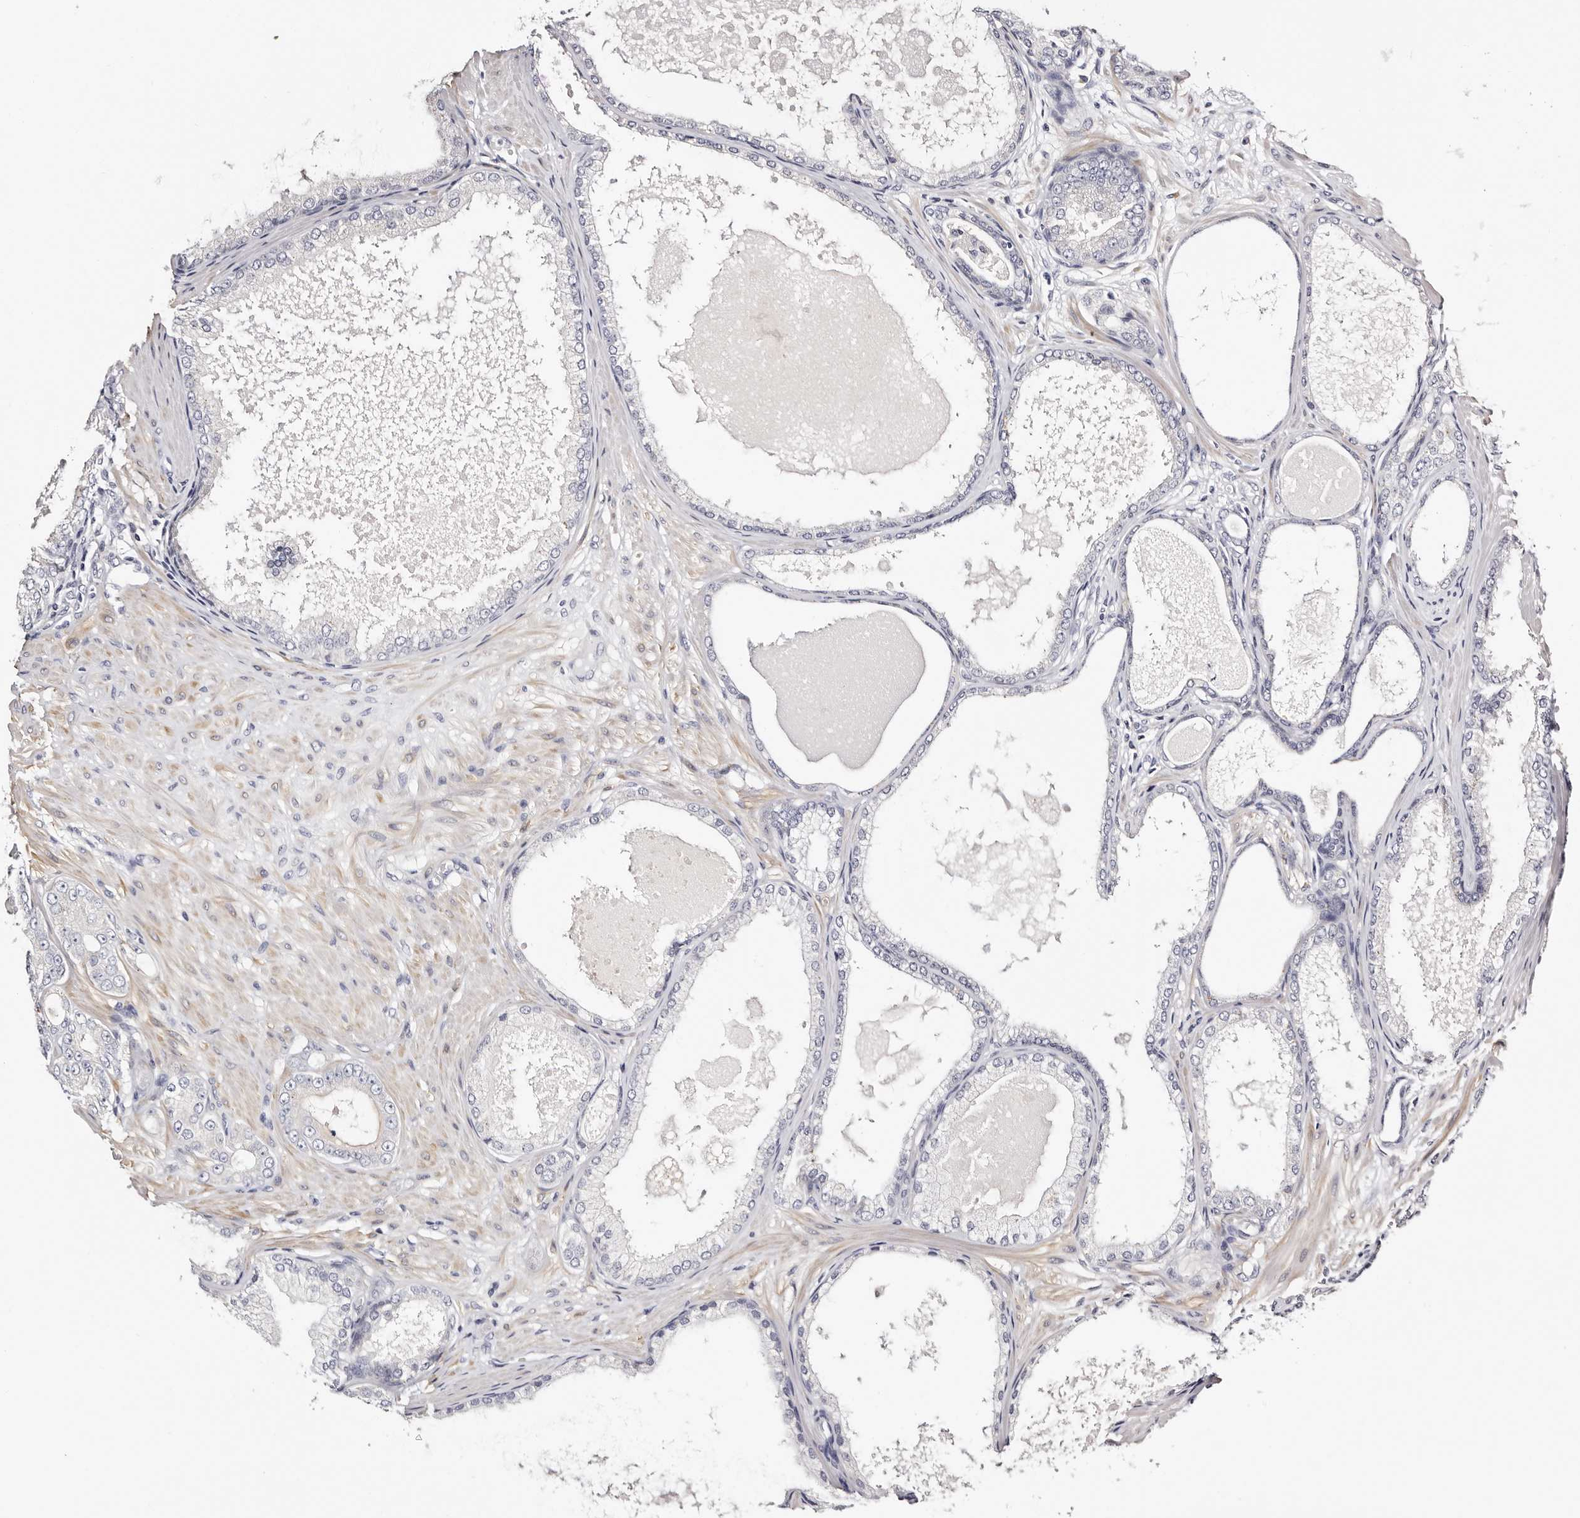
{"staining": {"intensity": "negative", "quantity": "none", "location": "none"}, "tissue": "prostate cancer", "cell_type": "Tumor cells", "image_type": "cancer", "snomed": [{"axis": "morphology", "description": "Adenocarcinoma, Low grade"}, {"axis": "topography", "description": "Prostate"}], "caption": "Immunohistochemistry of prostate cancer displays no positivity in tumor cells.", "gene": "ROM1", "patient": {"sex": "male", "age": 63}}